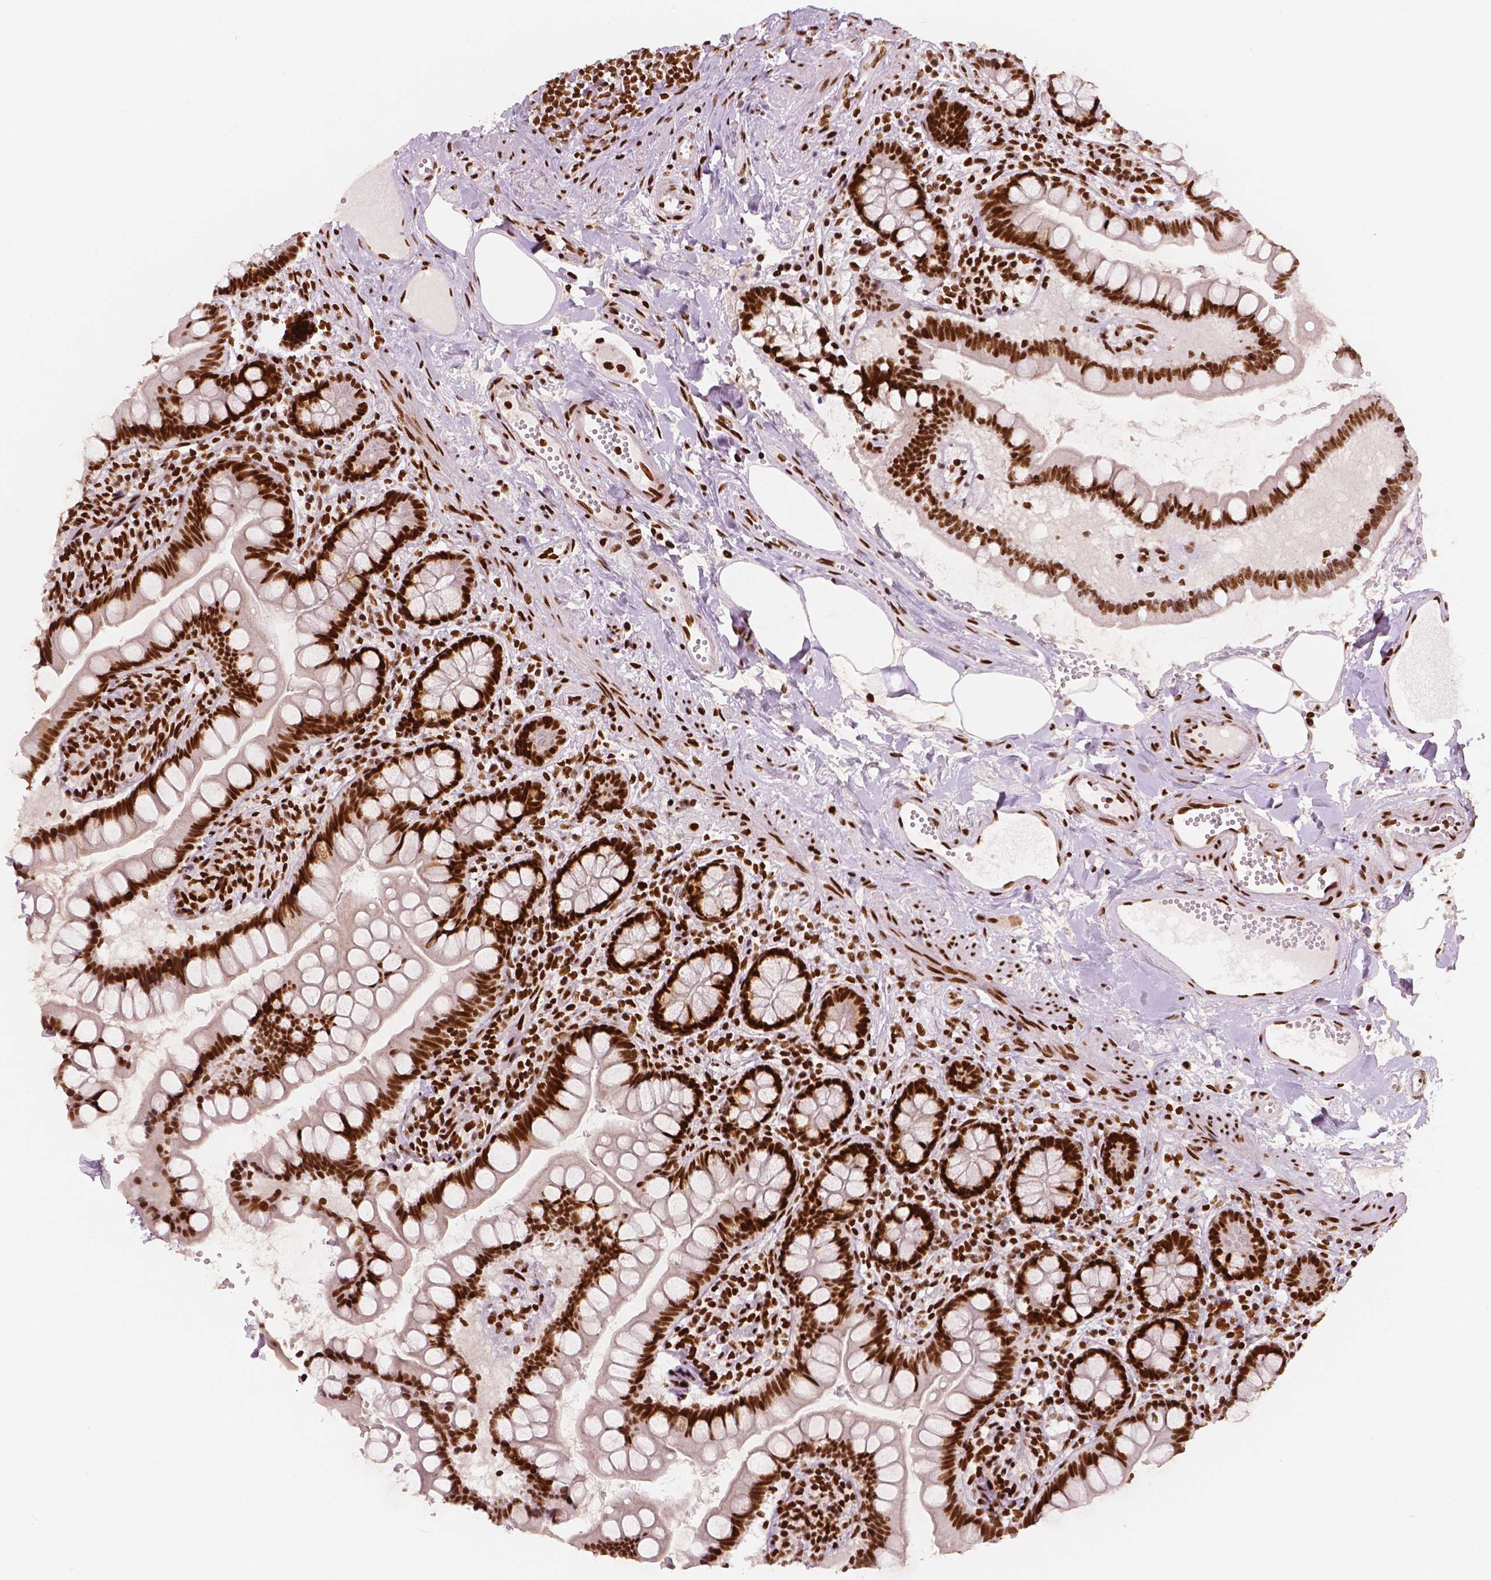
{"staining": {"intensity": "strong", "quantity": ">75%", "location": "nuclear"}, "tissue": "small intestine", "cell_type": "Glandular cells", "image_type": "normal", "snomed": [{"axis": "morphology", "description": "Normal tissue, NOS"}, {"axis": "topography", "description": "Small intestine"}], "caption": "IHC histopathology image of unremarkable small intestine: human small intestine stained using immunohistochemistry demonstrates high levels of strong protein expression localized specifically in the nuclear of glandular cells, appearing as a nuclear brown color.", "gene": "BRD4", "patient": {"sex": "female", "age": 56}}